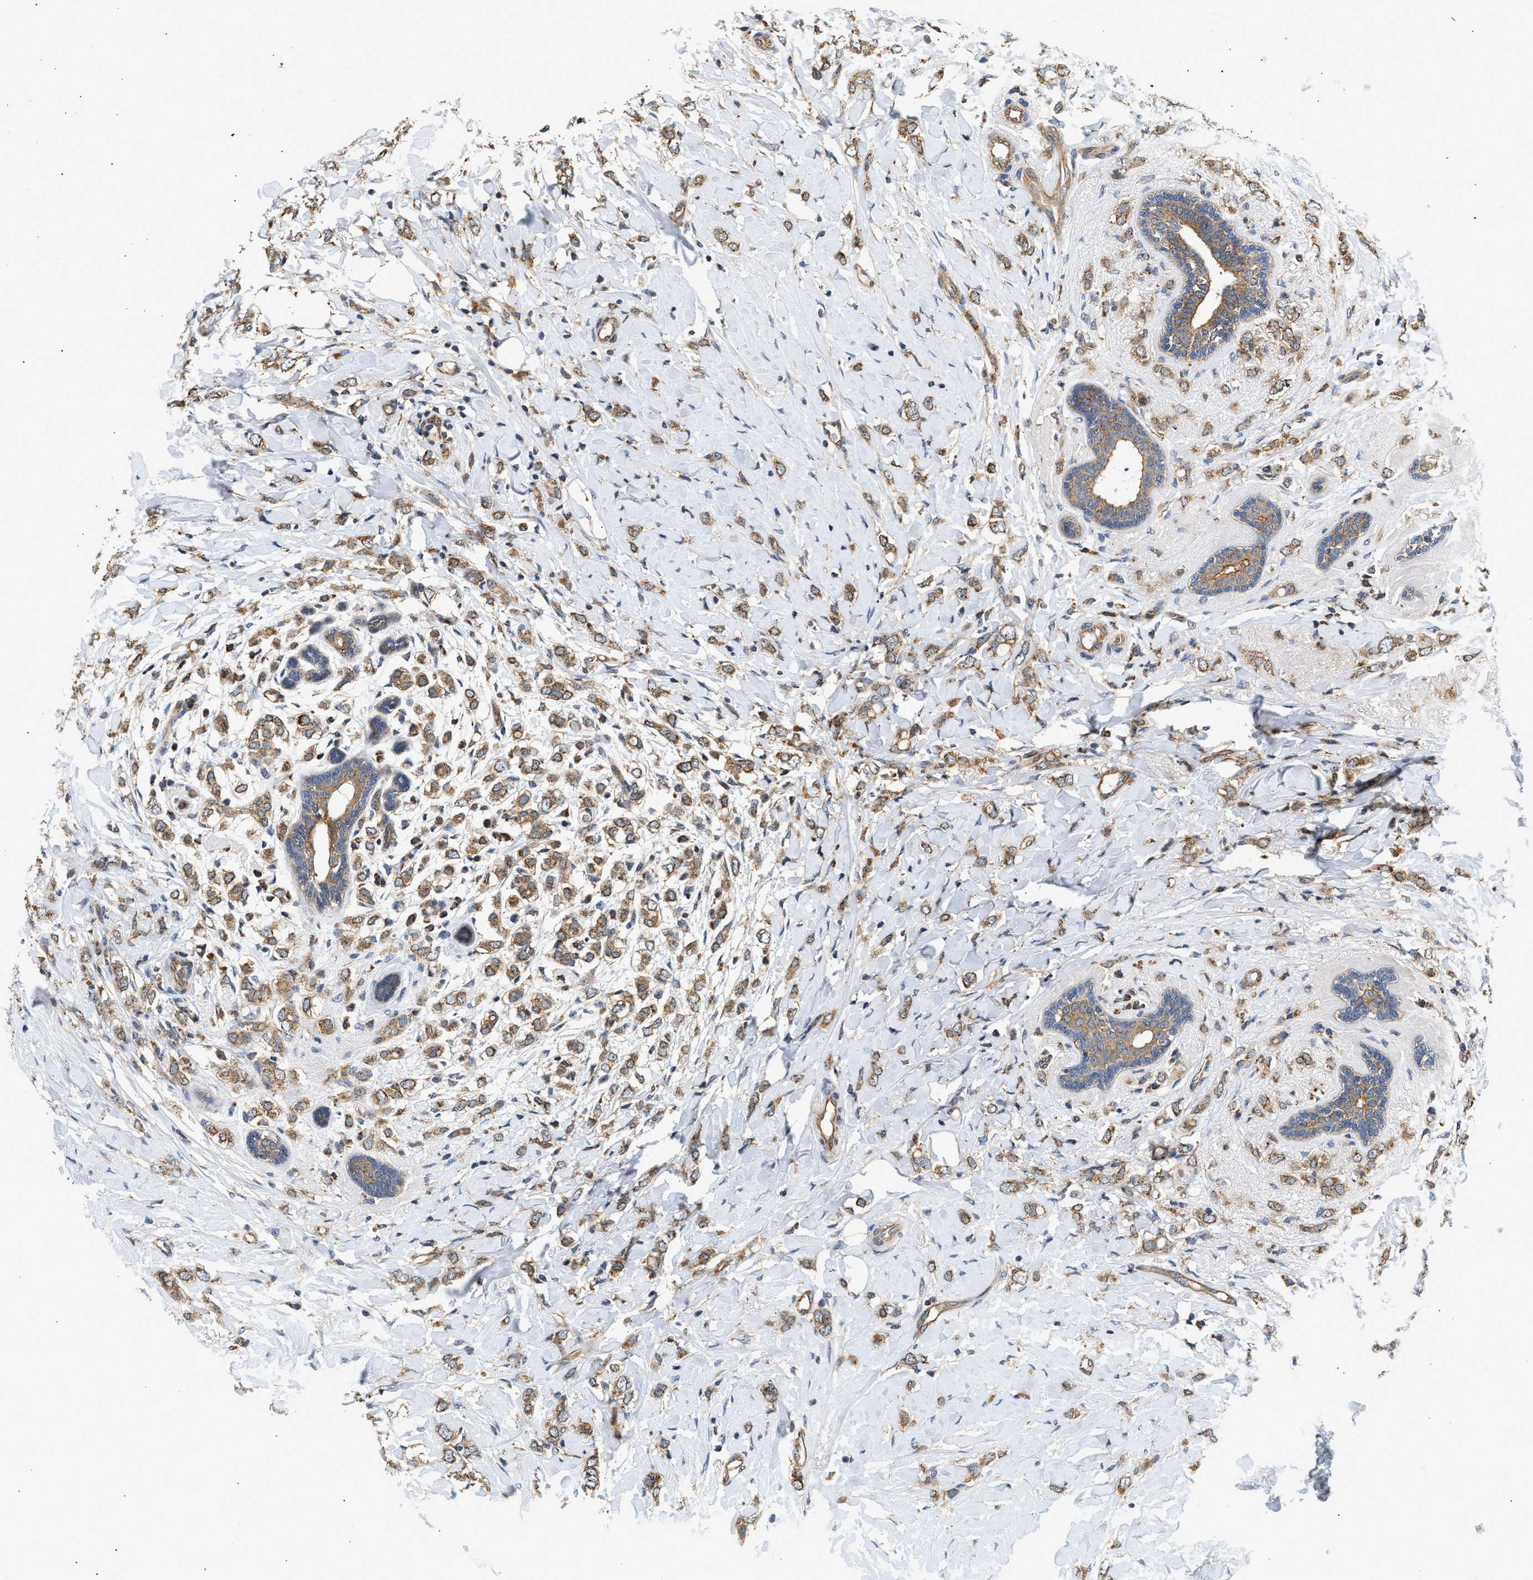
{"staining": {"intensity": "moderate", "quantity": ">75%", "location": "cytoplasmic/membranous"}, "tissue": "breast cancer", "cell_type": "Tumor cells", "image_type": "cancer", "snomed": [{"axis": "morphology", "description": "Normal tissue, NOS"}, {"axis": "morphology", "description": "Lobular carcinoma"}, {"axis": "topography", "description": "Breast"}], "caption": "Protein positivity by immunohistochemistry (IHC) exhibits moderate cytoplasmic/membranous expression in about >75% of tumor cells in breast cancer.", "gene": "DUSP14", "patient": {"sex": "female", "age": 47}}